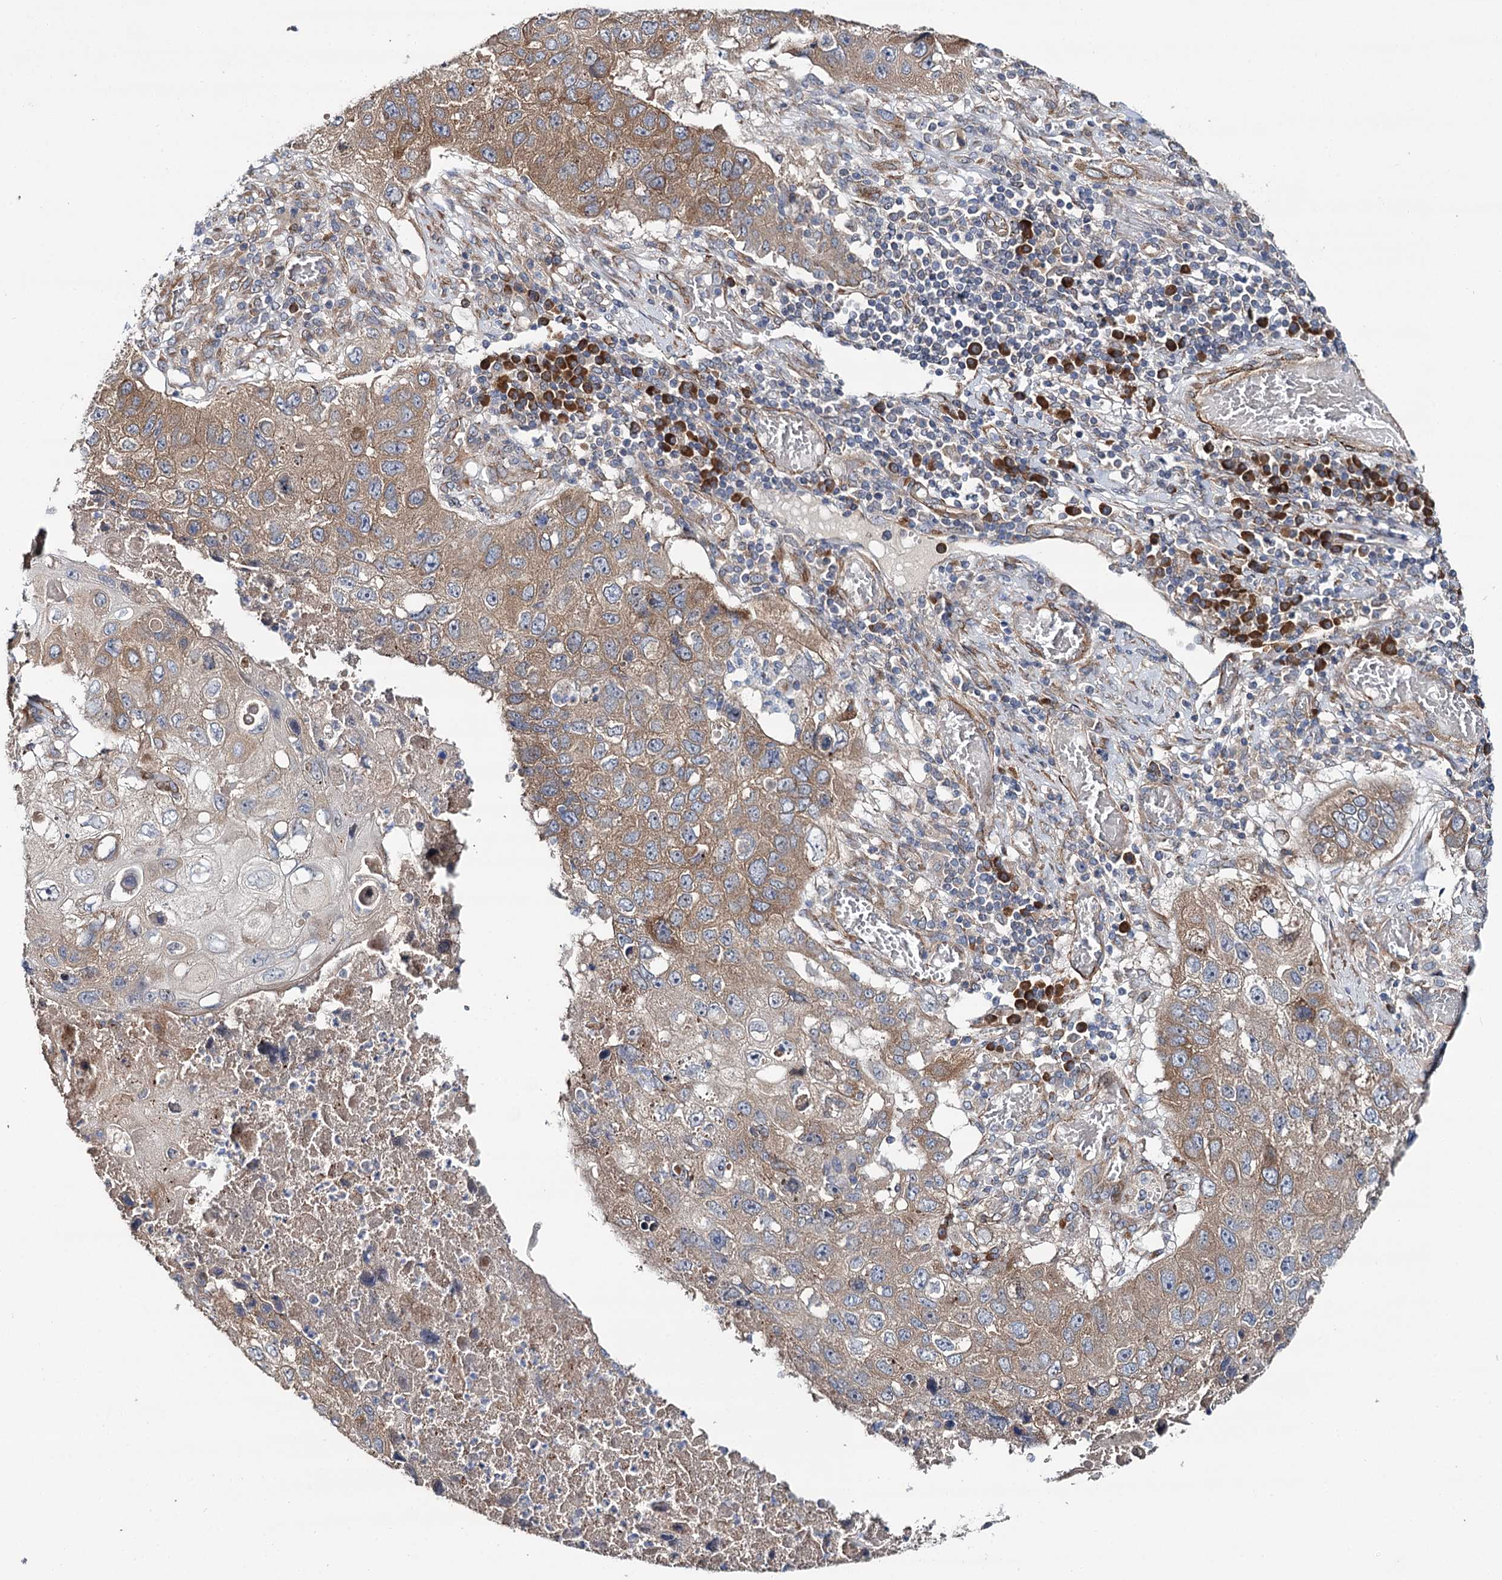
{"staining": {"intensity": "moderate", "quantity": ">75%", "location": "cytoplasmic/membranous"}, "tissue": "lung cancer", "cell_type": "Tumor cells", "image_type": "cancer", "snomed": [{"axis": "morphology", "description": "Squamous cell carcinoma, NOS"}, {"axis": "topography", "description": "Lung"}], "caption": "Protein staining exhibits moderate cytoplasmic/membranous positivity in approximately >75% of tumor cells in lung cancer.", "gene": "SPATS2", "patient": {"sex": "male", "age": 61}}